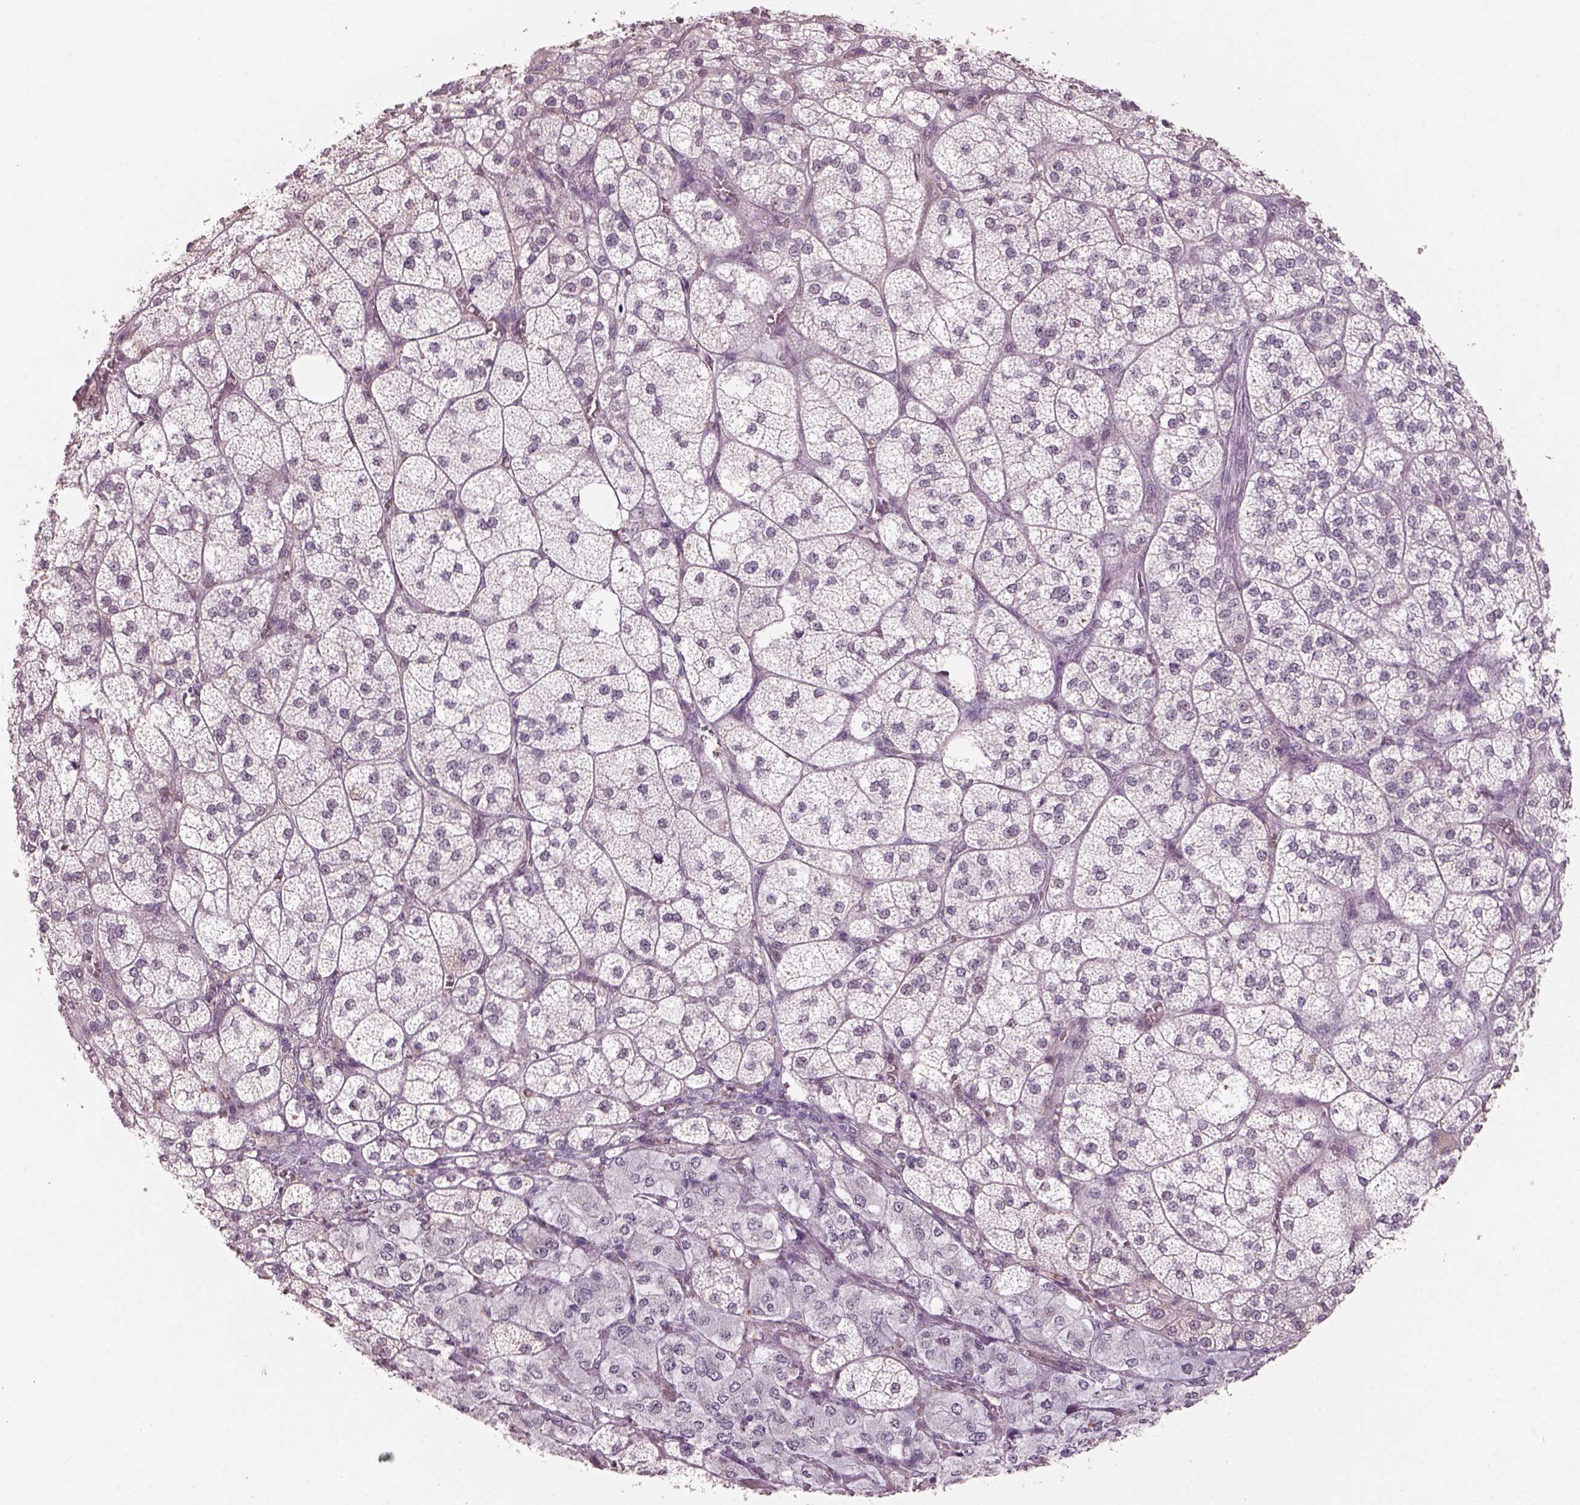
{"staining": {"intensity": "weak", "quantity": "<25%", "location": "cytoplasmic/membranous"}, "tissue": "adrenal gland", "cell_type": "Glandular cells", "image_type": "normal", "snomed": [{"axis": "morphology", "description": "Normal tissue, NOS"}, {"axis": "topography", "description": "Adrenal gland"}], "caption": "IHC photomicrograph of unremarkable adrenal gland stained for a protein (brown), which displays no positivity in glandular cells.", "gene": "NAT8B", "patient": {"sex": "female", "age": 60}}